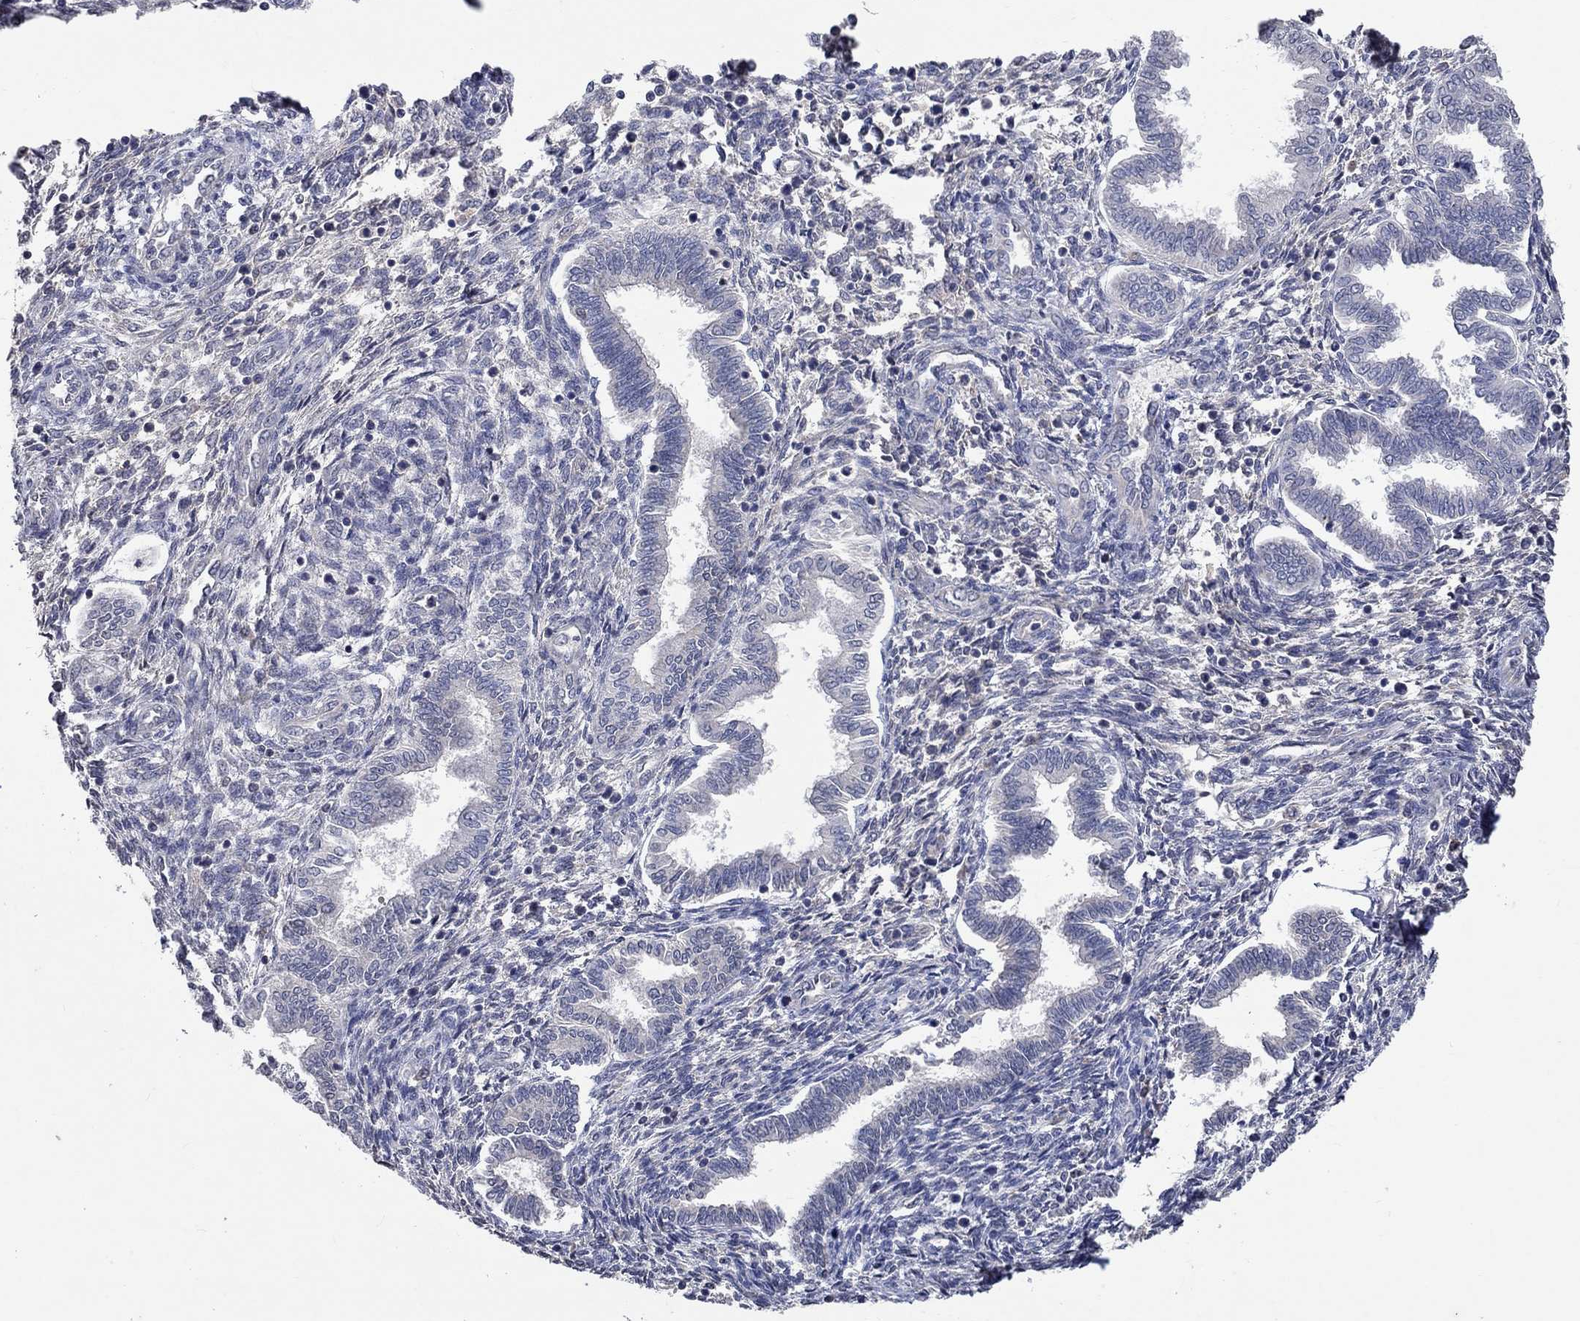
{"staining": {"intensity": "negative", "quantity": "none", "location": "none"}, "tissue": "endometrium", "cell_type": "Cells in endometrial stroma", "image_type": "normal", "snomed": [{"axis": "morphology", "description": "Normal tissue, NOS"}, {"axis": "topography", "description": "Endometrium"}], "caption": "There is no significant positivity in cells in endometrial stroma of endometrium. (Brightfield microscopy of DAB (3,3'-diaminobenzidine) IHC at high magnification).", "gene": "TMEM169", "patient": {"sex": "female", "age": 42}}